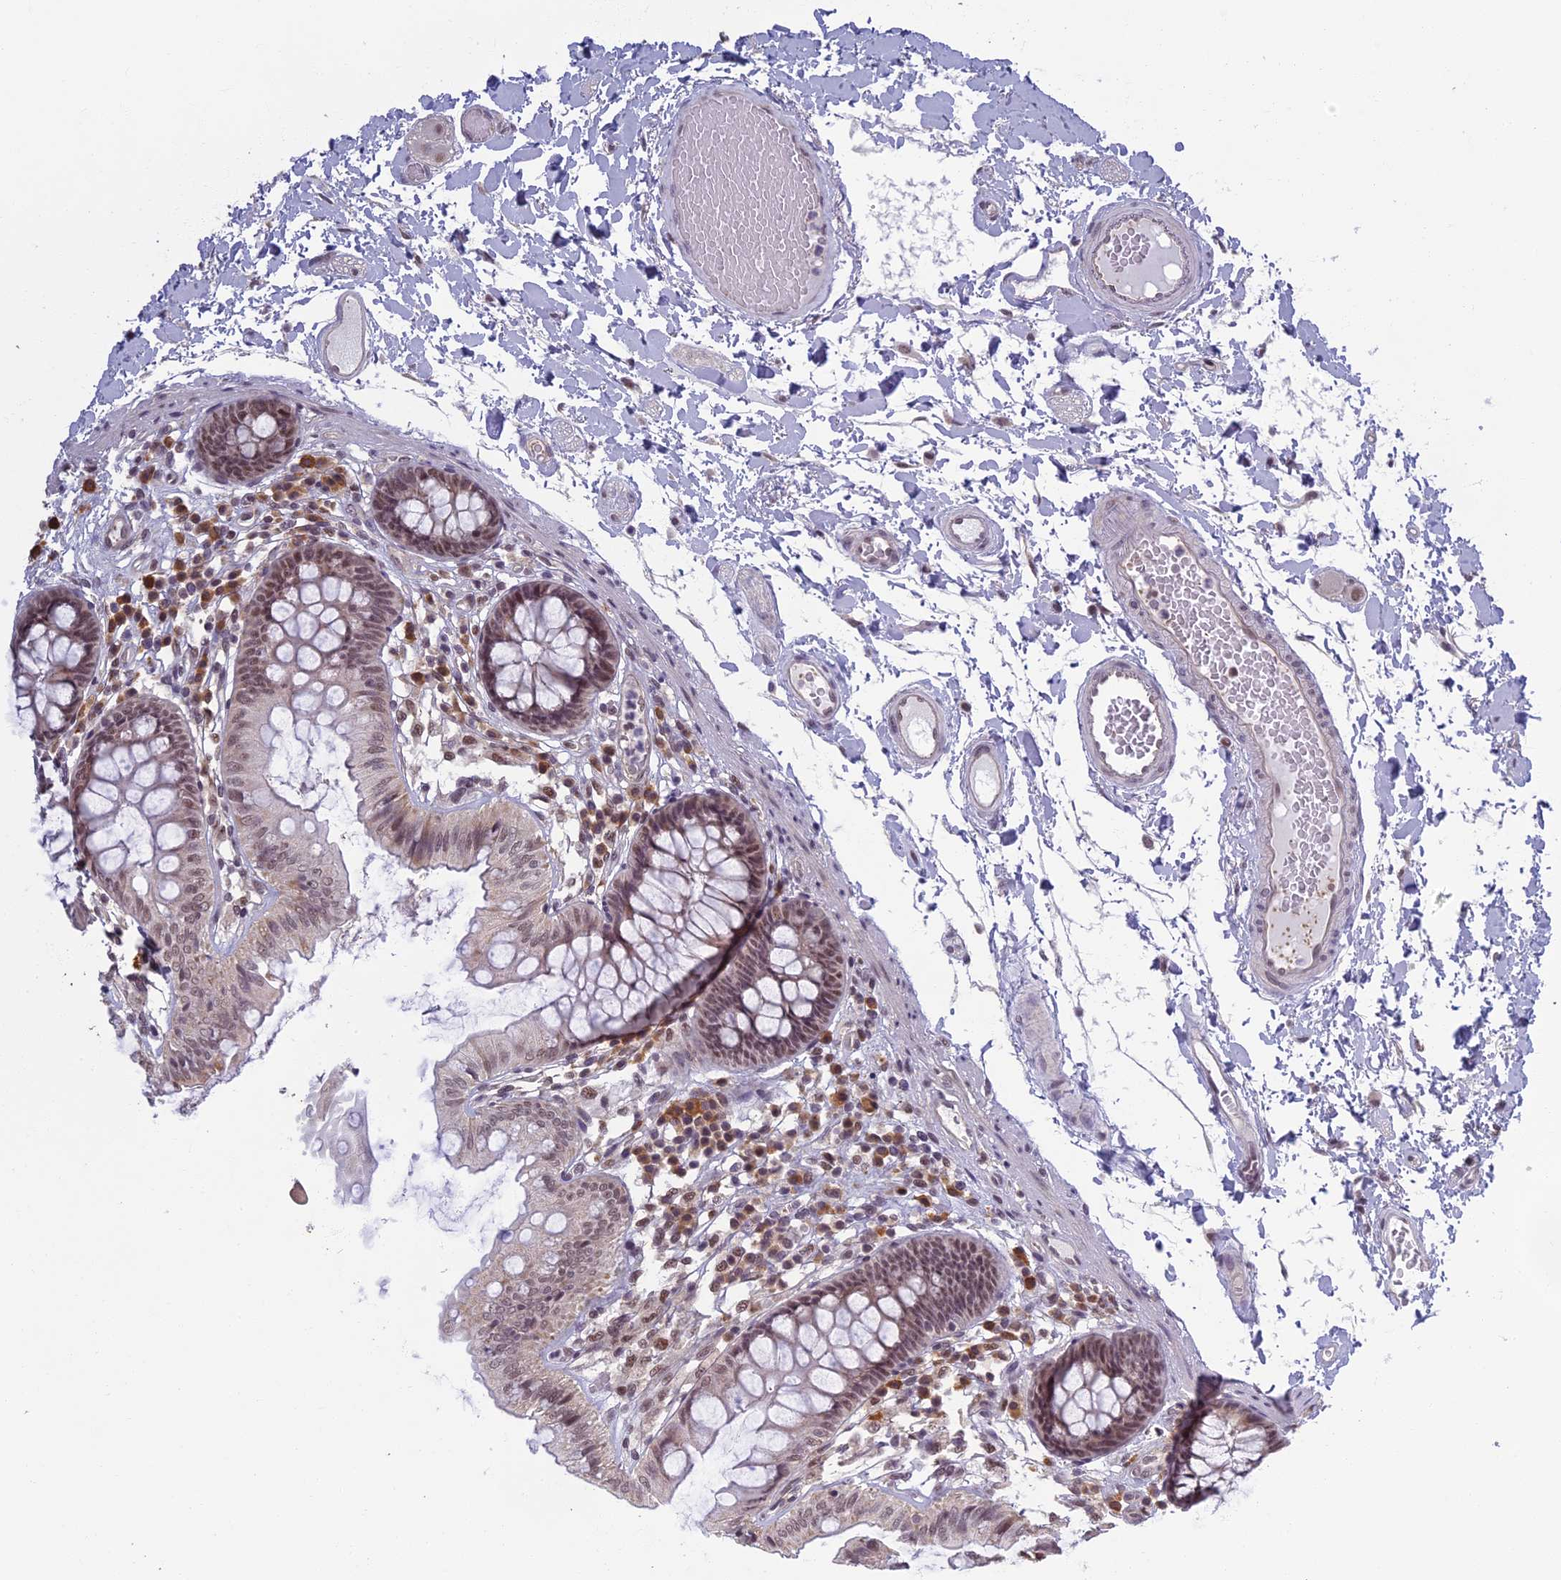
{"staining": {"intensity": "weak", "quantity": "25%-75%", "location": "cytoplasmic/membranous"}, "tissue": "colon", "cell_type": "Endothelial cells", "image_type": "normal", "snomed": [{"axis": "morphology", "description": "Normal tissue, NOS"}, {"axis": "topography", "description": "Colon"}], "caption": "Immunohistochemical staining of benign human colon demonstrates low levels of weak cytoplasmic/membranous expression in about 25%-75% of endothelial cells.", "gene": "MORF4L1", "patient": {"sex": "male", "age": 84}}